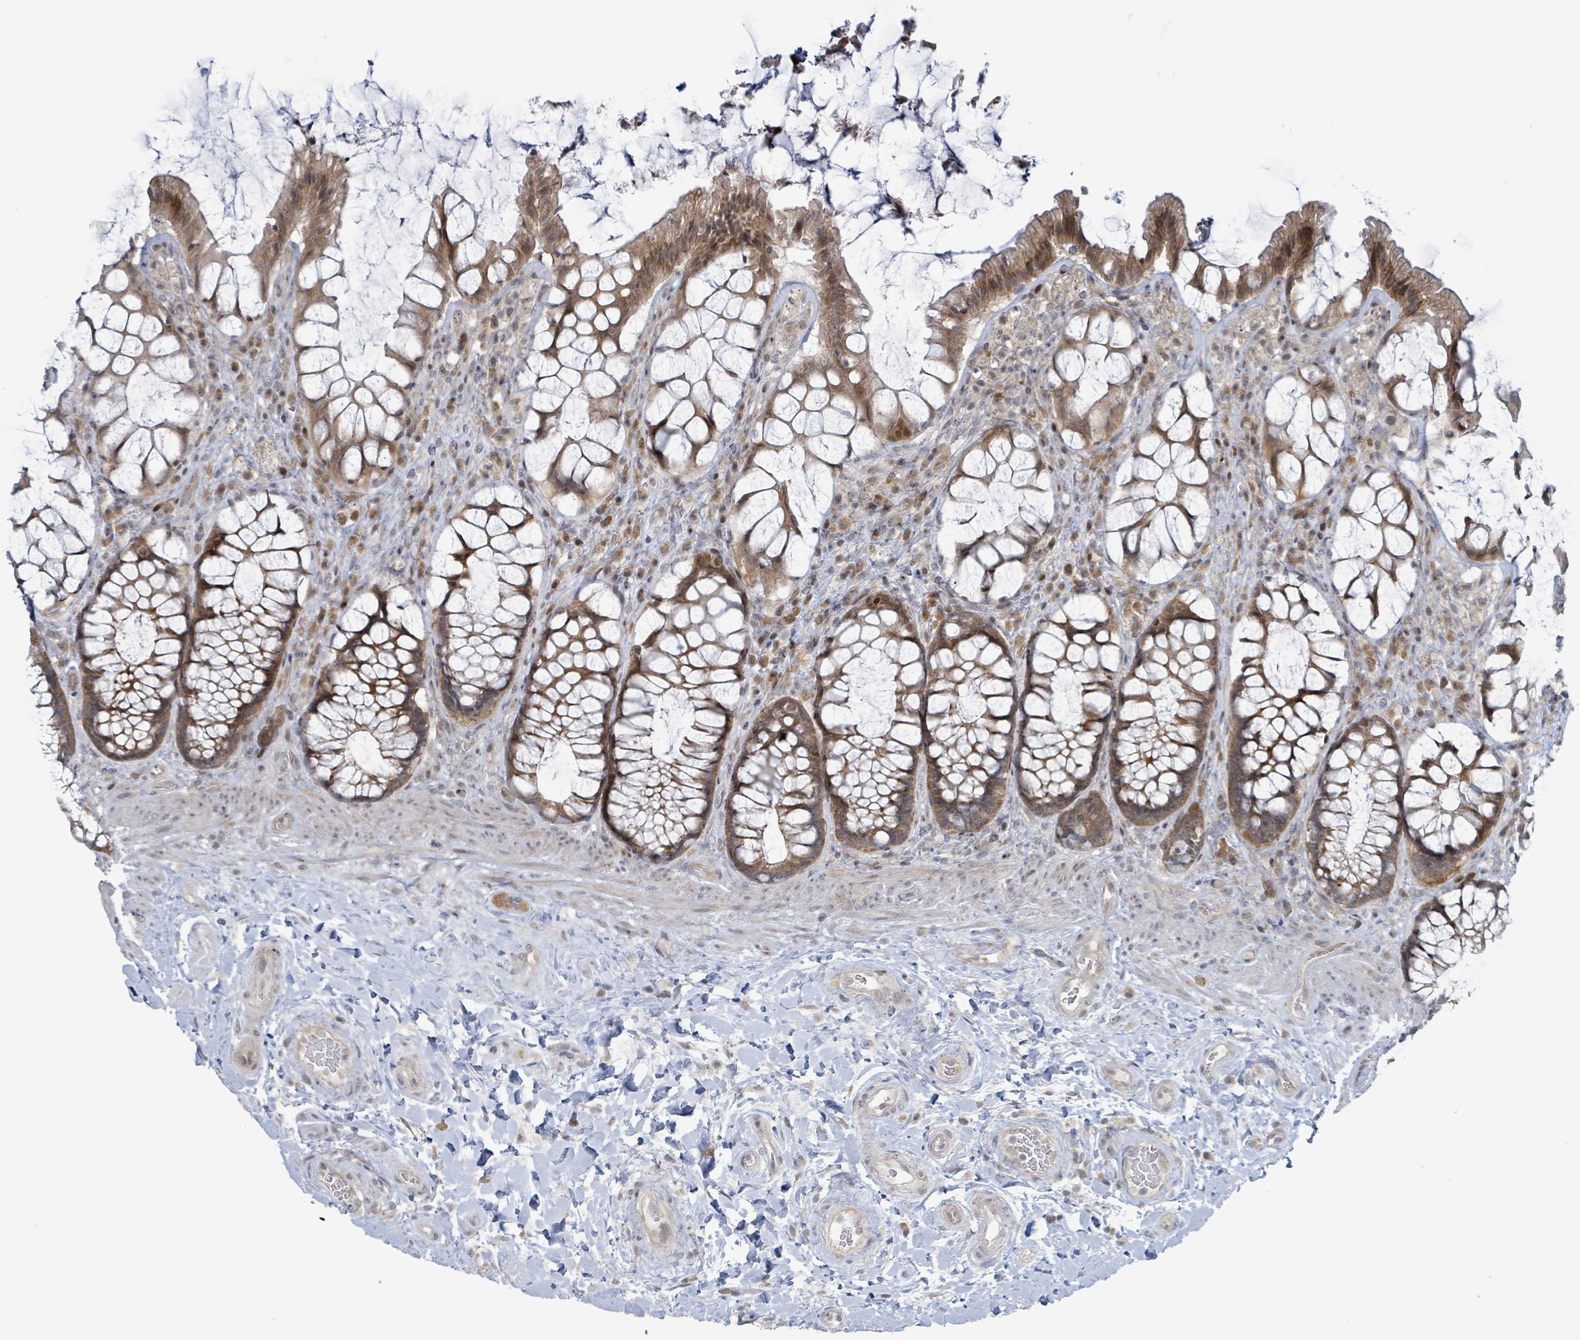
{"staining": {"intensity": "moderate", "quantity": ">75%", "location": "cytoplasmic/membranous,nuclear"}, "tissue": "rectum", "cell_type": "Glandular cells", "image_type": "normal", "snomed": [{"axis": "morphology", "description": "Normal tissue, NOS"}, {"axis": "topography", "description": "Rectum"}], "caption": "A micrograph of rectum stained for a protein demonstrates moderate cytoplasmic/membranous,nuclear brown staining in glandular cells.", "gene": "RPL32", "patient": {"sex": "female", "age": 58}}